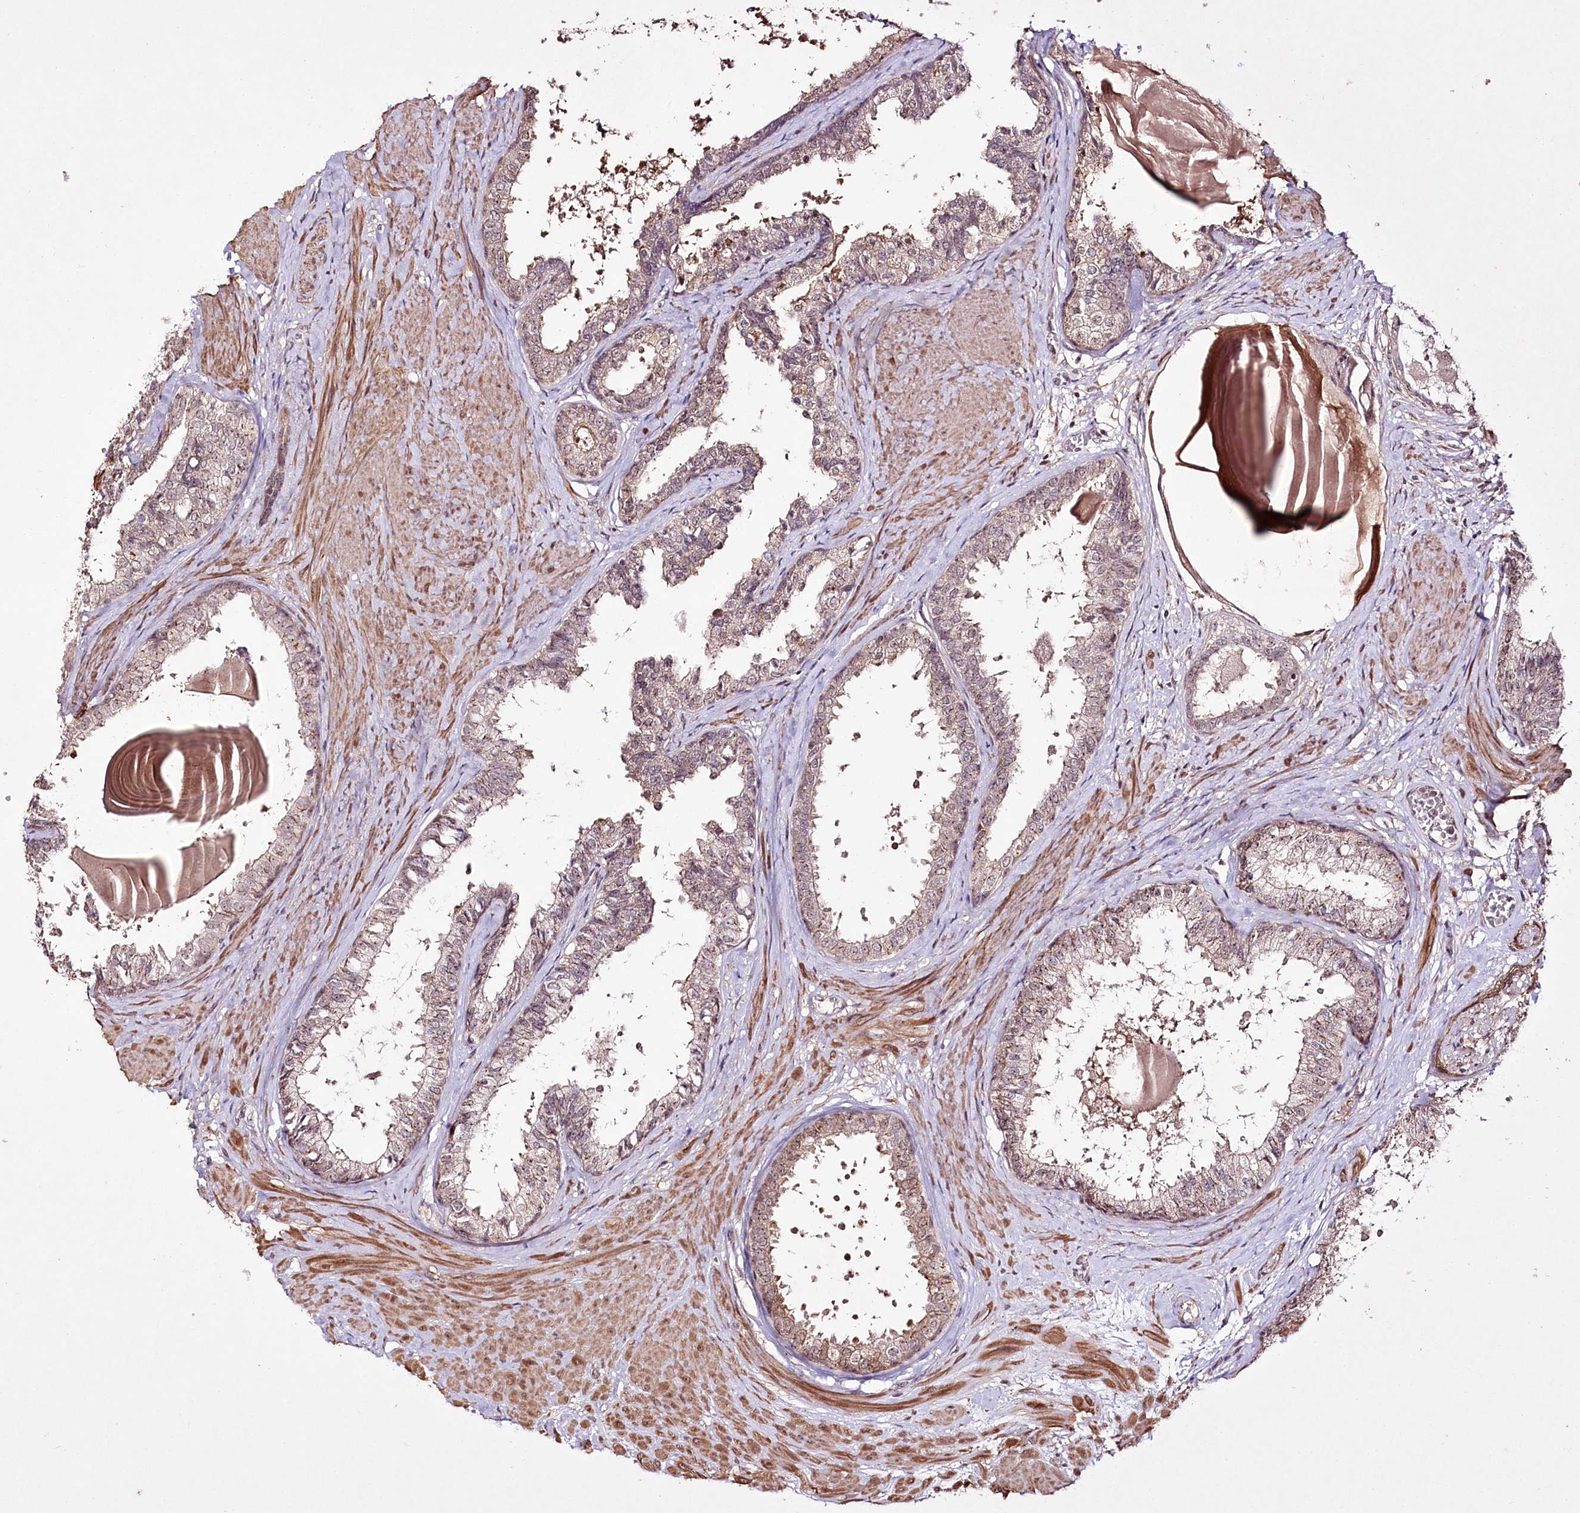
{"staining": {"intensity": "weak", "quantity": "25%-75%", "location": "cytoplasmic/membranous,nuclear"}, "tissue": "prostate", "cell_type": "Glandular cells", "image_type": "normal", "snomed": [{"axis": "morphology", "description": "Normal tissue, NOS"}, {"axis": "topography", "description": "Prostate"}], "caption": "This photomicrograph shows benign prostate stained with immunohistochemistry (IHC) to label a protein in brown. The cytoplasmic/membranous,nuclear of glandular cells show weak positivity for the protein. Nuclei are counter-stained blue.", "gene": "CCDC59", "patient": {"sex": "male", "age": 48}}